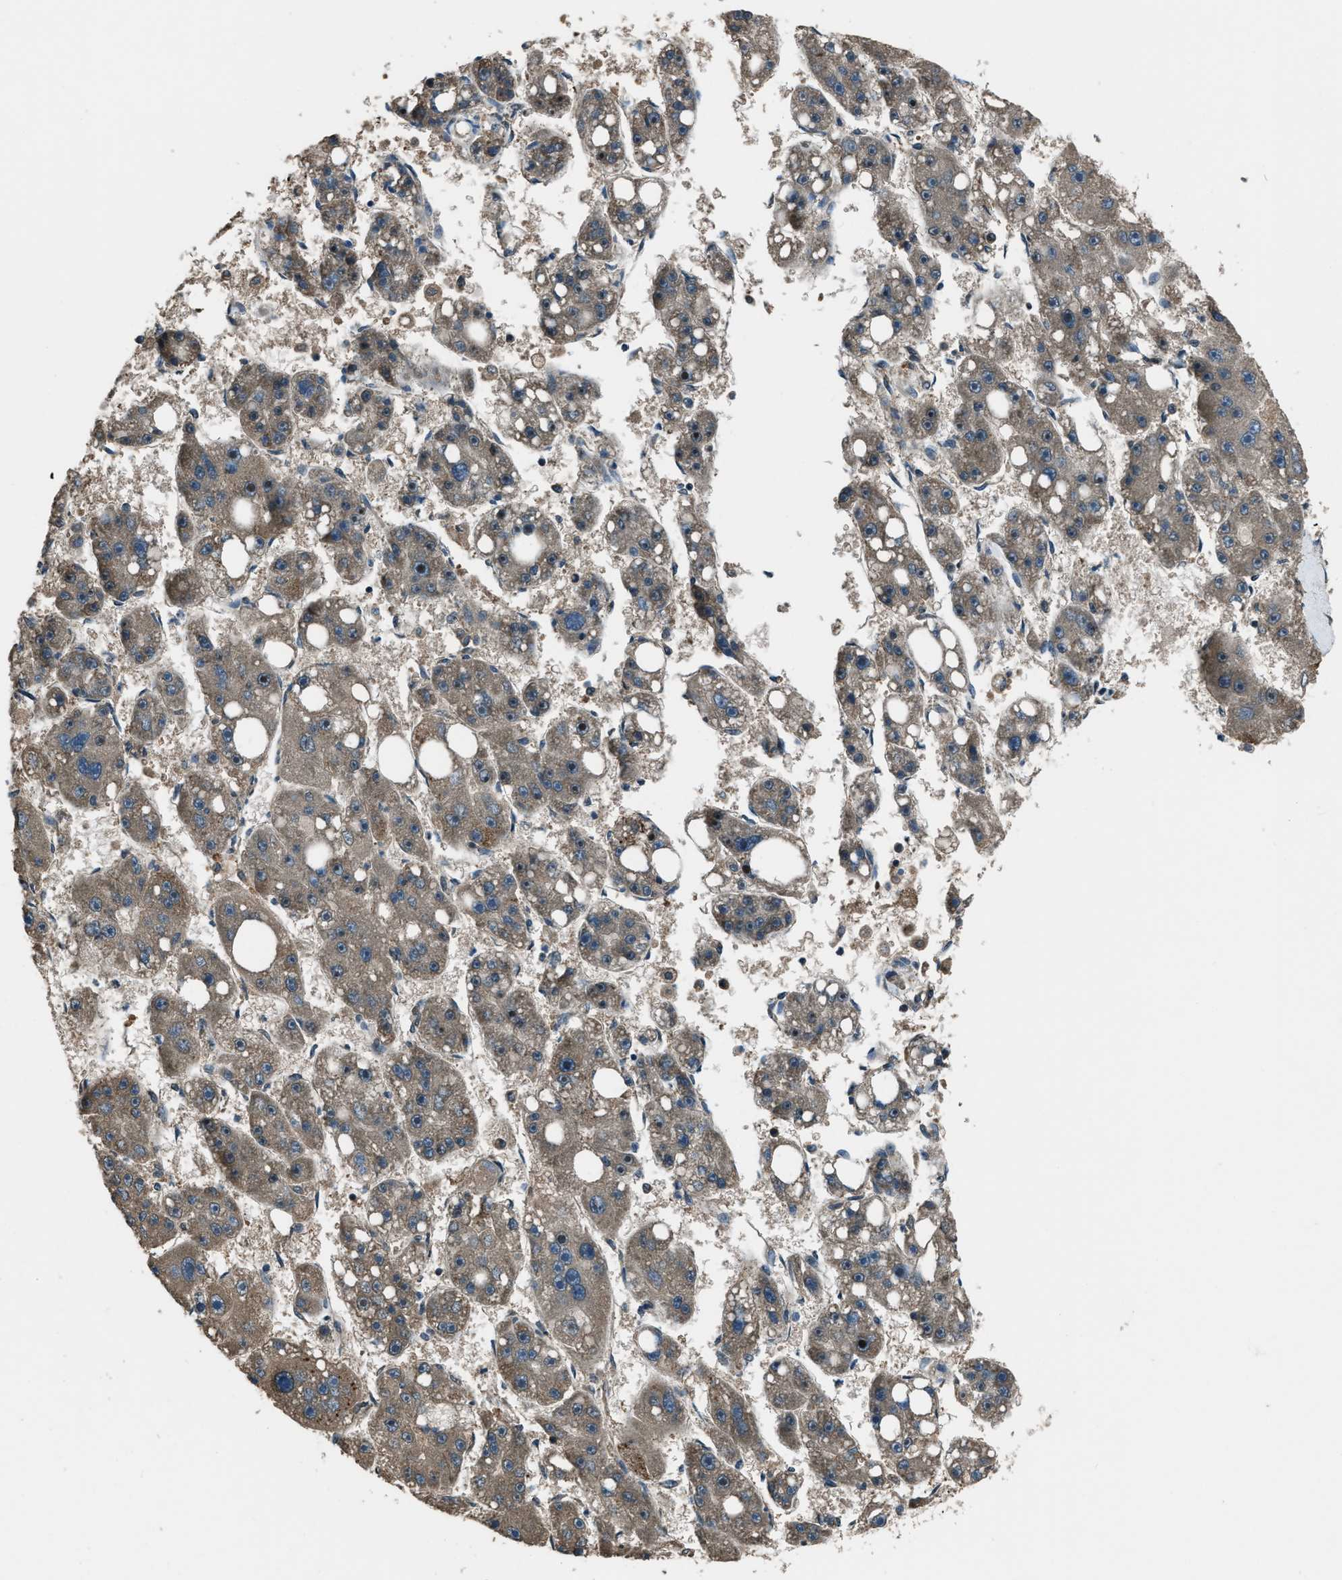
{"staining": {"intensity": "weak", "quantity": ">75%", "location": "cytoplasmic/membranous"}, "tissue": "liver cancer", "cell_type": "Tumor cells", "image_type": "cancer", "snomed": [{"axis": "morphology", "description": "Carcinoma, Hepatocellular, NOS"}, {"axis": "topography", "description": "Liver"}], "caption": "A micrograph of liver cancer (hepatocellular carcinoma) stained for a protein exhibits weak cytoplasmic/membranous brown staining in tumor cells. (IHC, brightfield microscopy, high magnification).", "gene": "TRIM4", "patient": {"sex": "female", "age": 61}}